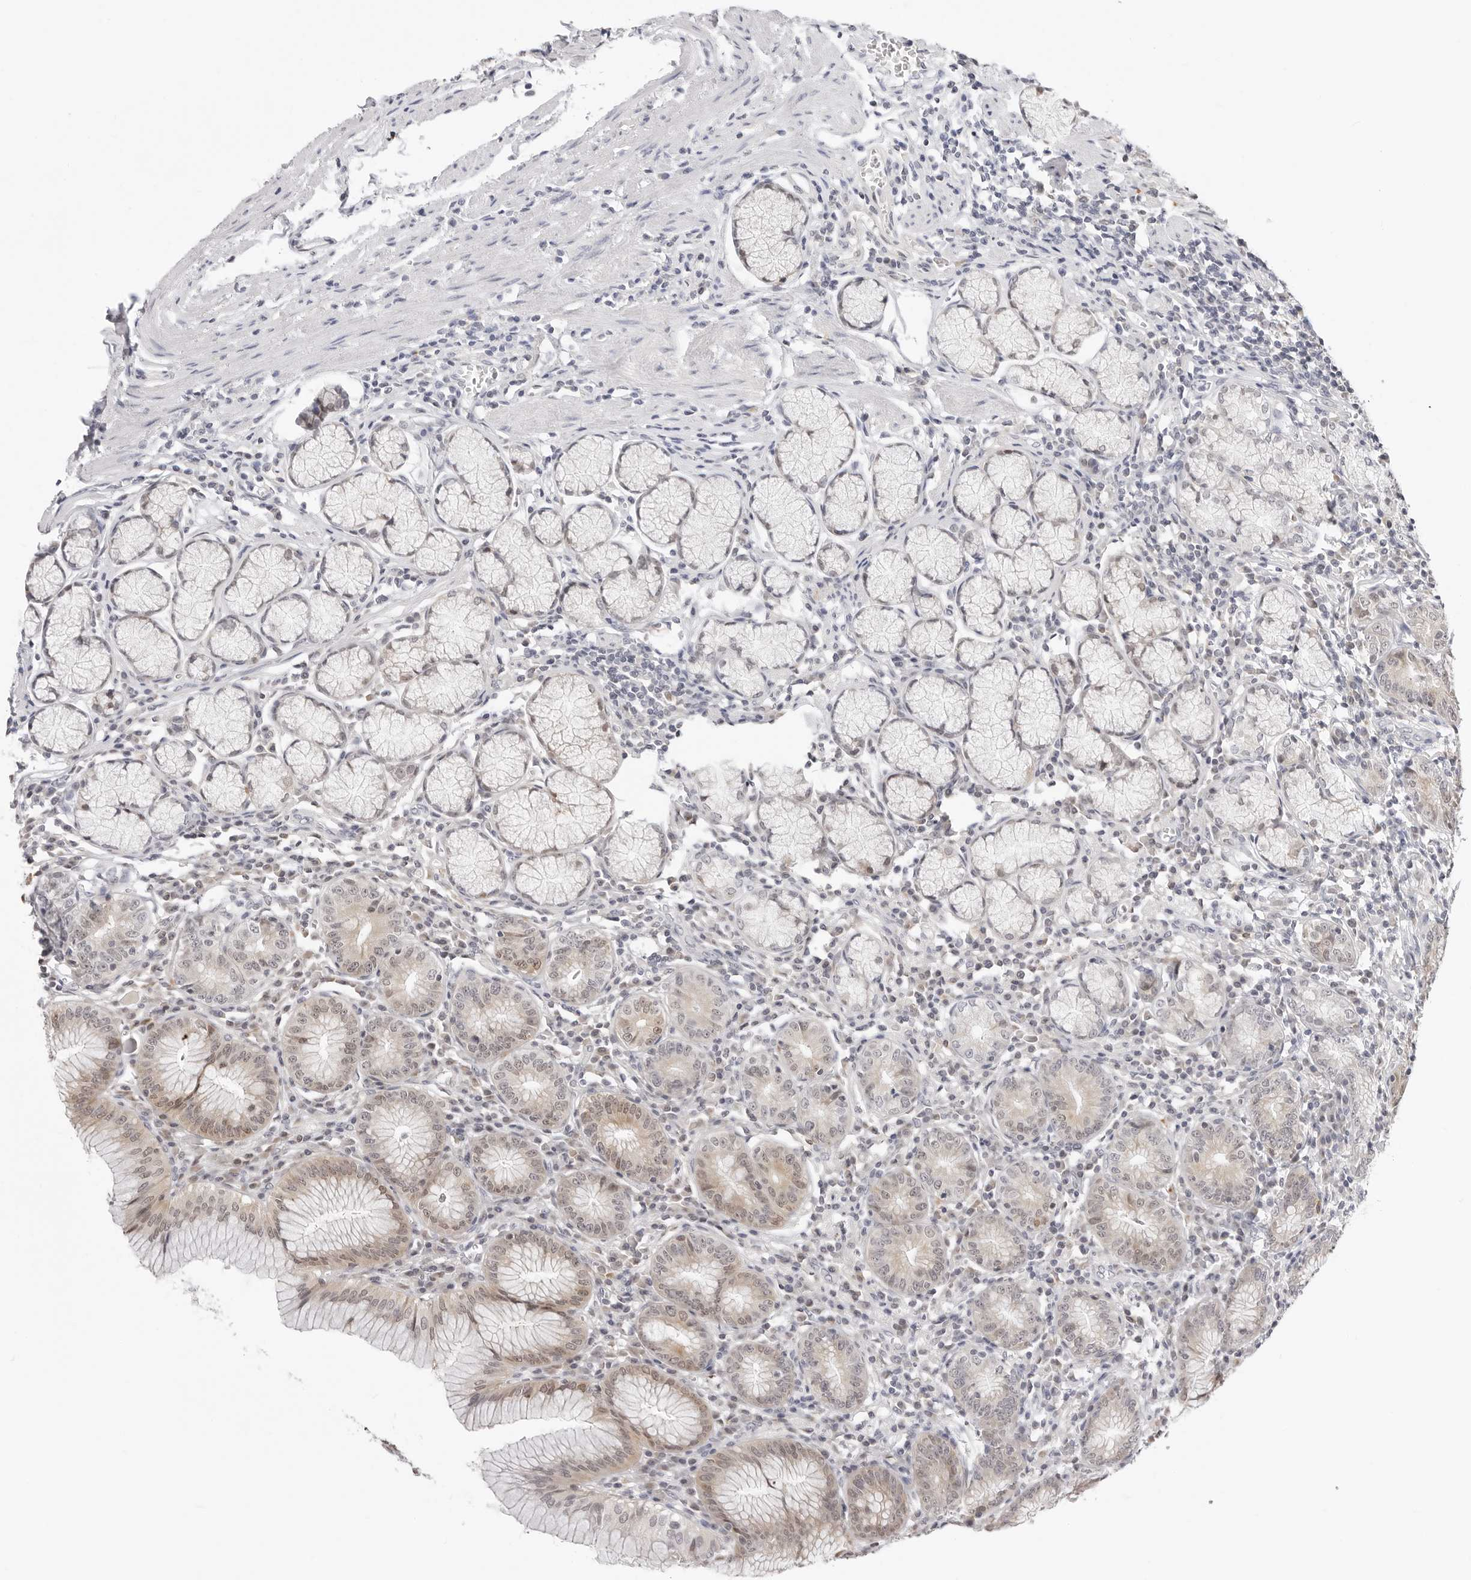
{"staining": {"intensity": "moderate", "quantity": "25%-75%", "location": "cytoplasmic/membranous,nuclear"}, "tissue": "stomach", "cell_type": "Glandular cells", "image_type": "normal", "snomed": [{"axis": "morphology", "description": "Normal tissue, NOS"}, {"axis": "topography", "description": "Stomach"}], "caption": "A medium amount of moderate cytoplasmic/membranous,nuclear expression is identified in about 25%-75% of glandular cells in normal stomach. The staining is performed using DAB (3,3'-diaminobenzidine) brown chromogen to label protein expression. The nuclei are counter-stained blue using hematoxylin.", "gene": "FDPS", "patient": {"sex": "male", "age": 55}}